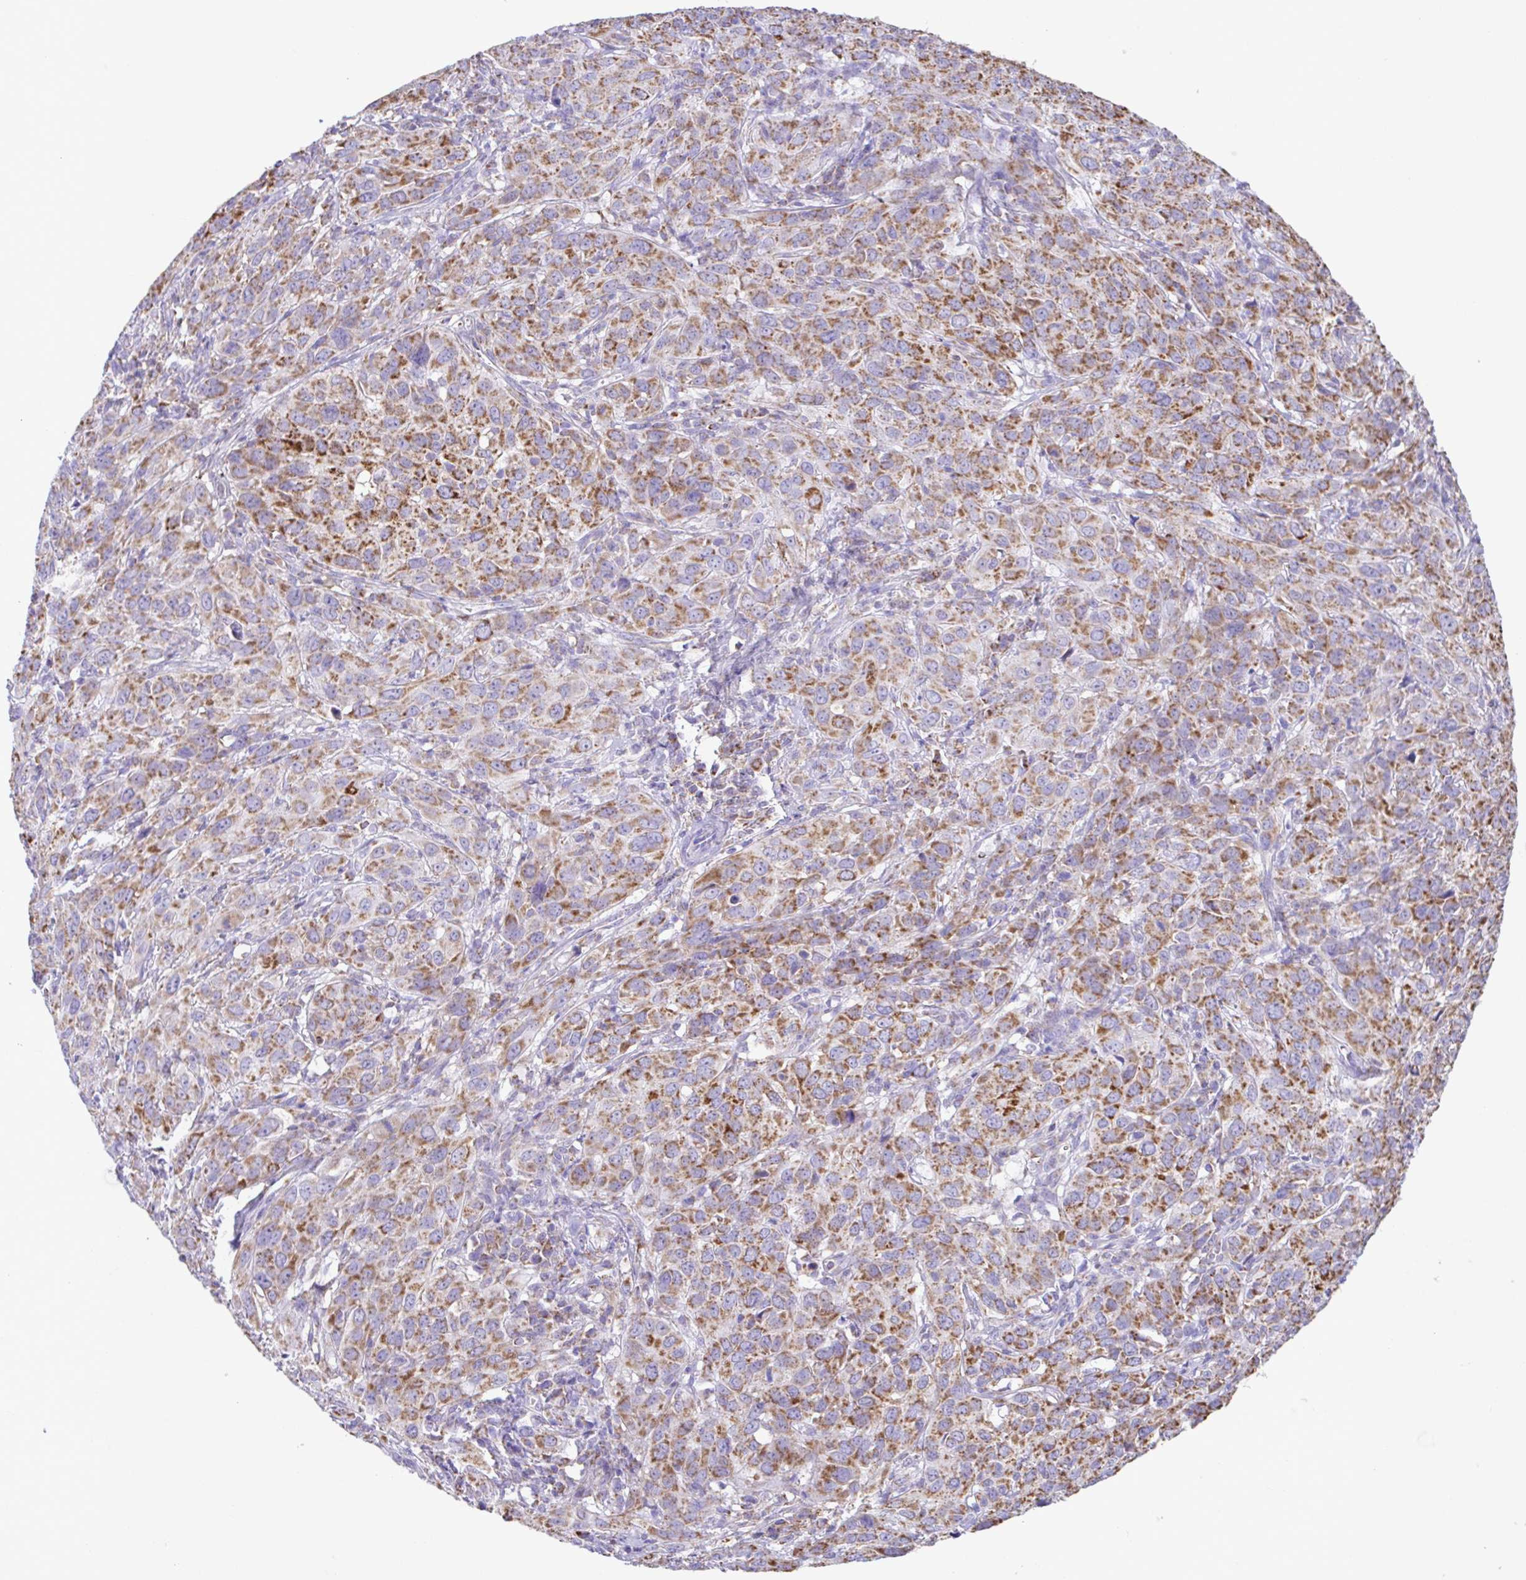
{"staining": {"intensity": "moderate", "quantity": ">75%", "location": "cytoplasmic/membranous"}, "tissue": "cervical cancer", "cell_type": "Tumor cells", "image_type": "cancer", "snomed": [{"axis": "morphology", "description": "Normal tissue, NOS"}, {"axis": "morphology", "description": "Squamous cell carcinoma, NOS"}, {"axis": "topography", "description": "Cervix"}], "caption": "This is an image of immunohistochemistry staining of cervical cancer, which shows moderate positivity in the cytoplasmic/membranous of tumor cells.", "gene": "PCMTD2", "patient": {"sex": "female", "age": 51}}